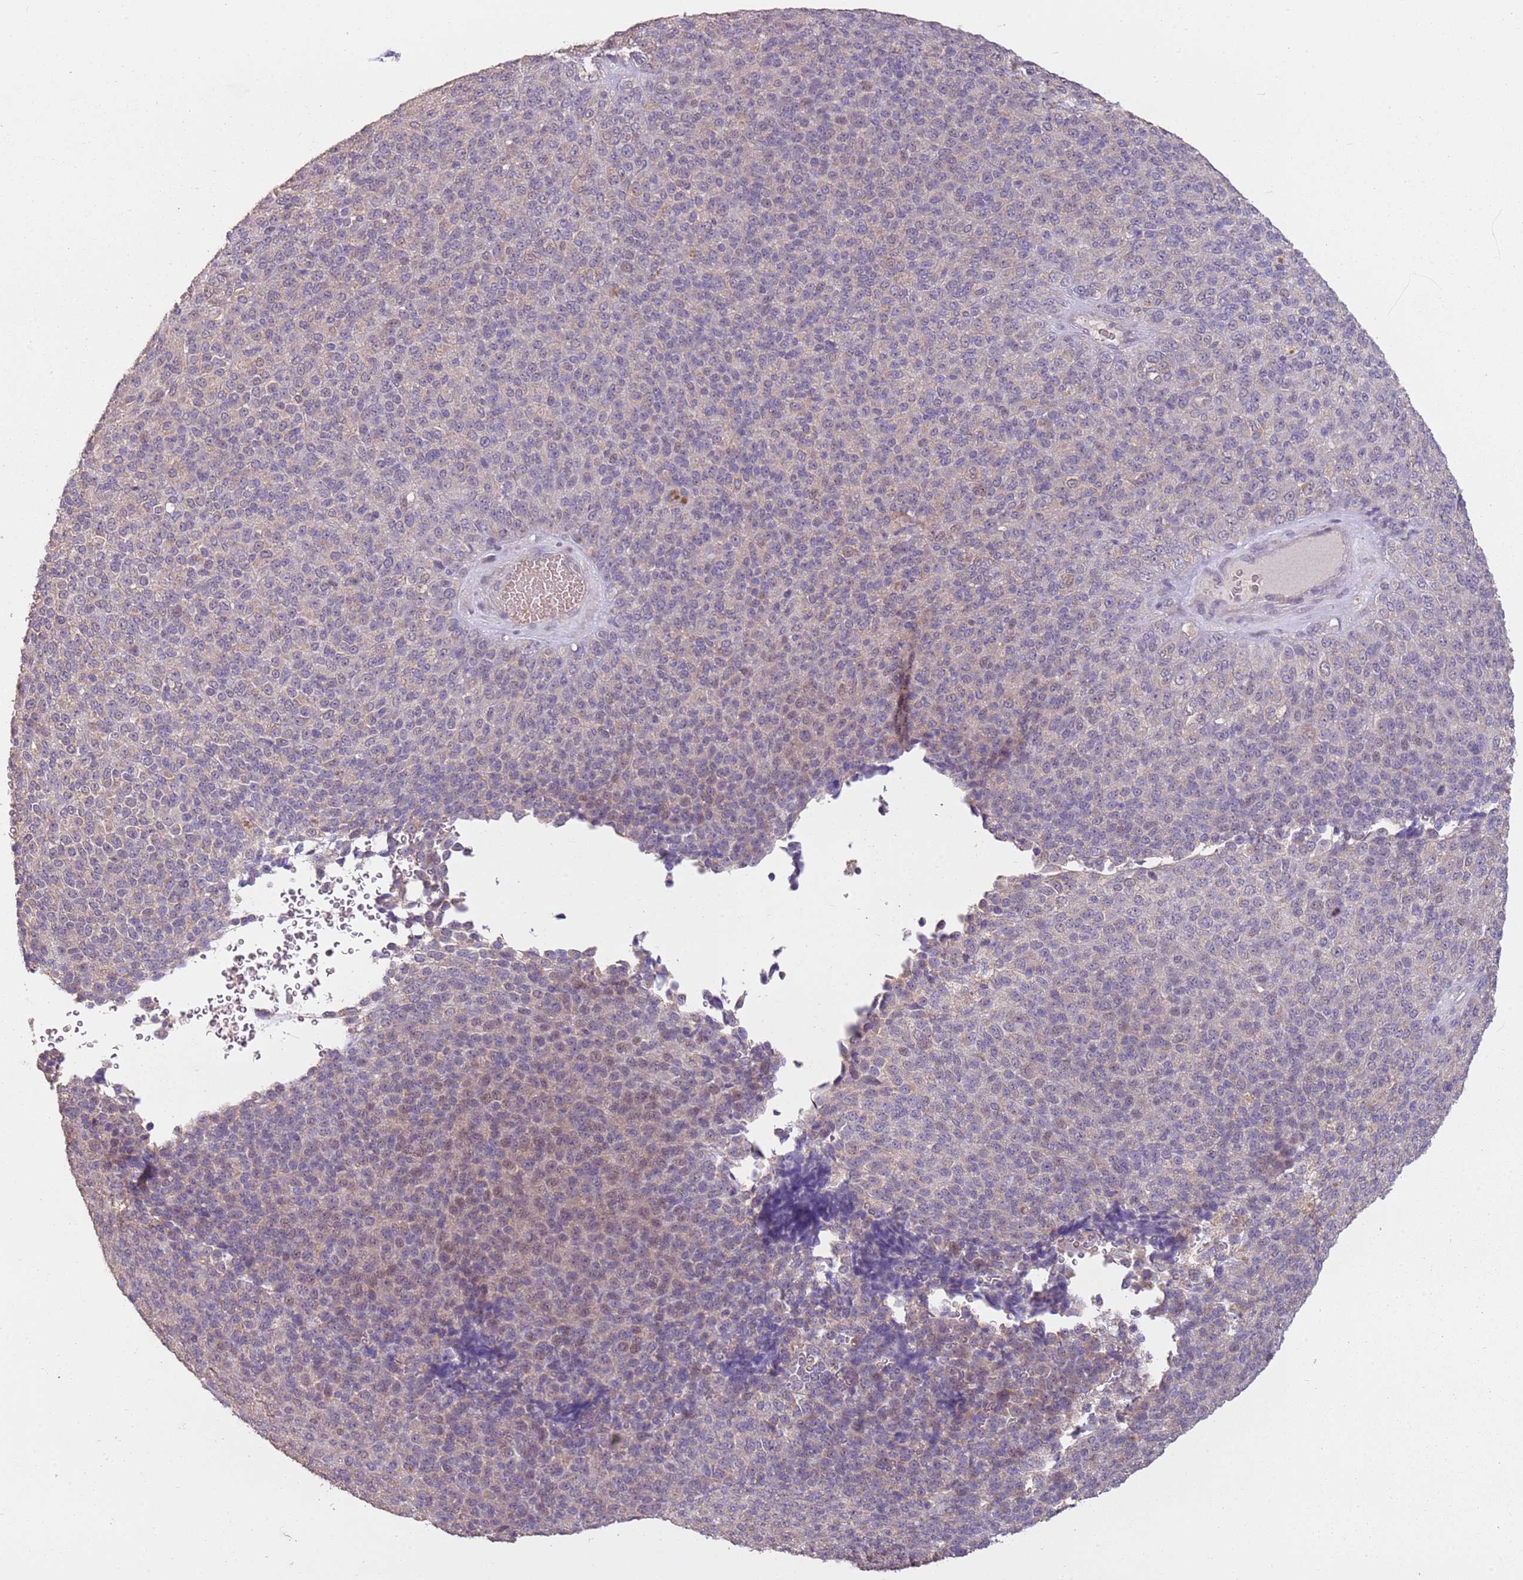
{"staining": {"intensity": "weak", "quantity": "<25%", "location": "nuclear"}, "tissue": "melanoma", "cell_type": "Tumor cells", "image_type": "cancer", "snomed": [{"axis": "morphology", "description": "Malignant melanoma, Metastatic site"}, {"axis": "topography", "description": "Brain"}], "caption": "Human malignant melanoma (metastatic site) stained for a protein using IHC shows no expression in tumor cells.", "gene": "TEKT4", "patient": {"sex": "female", "age": 56}}